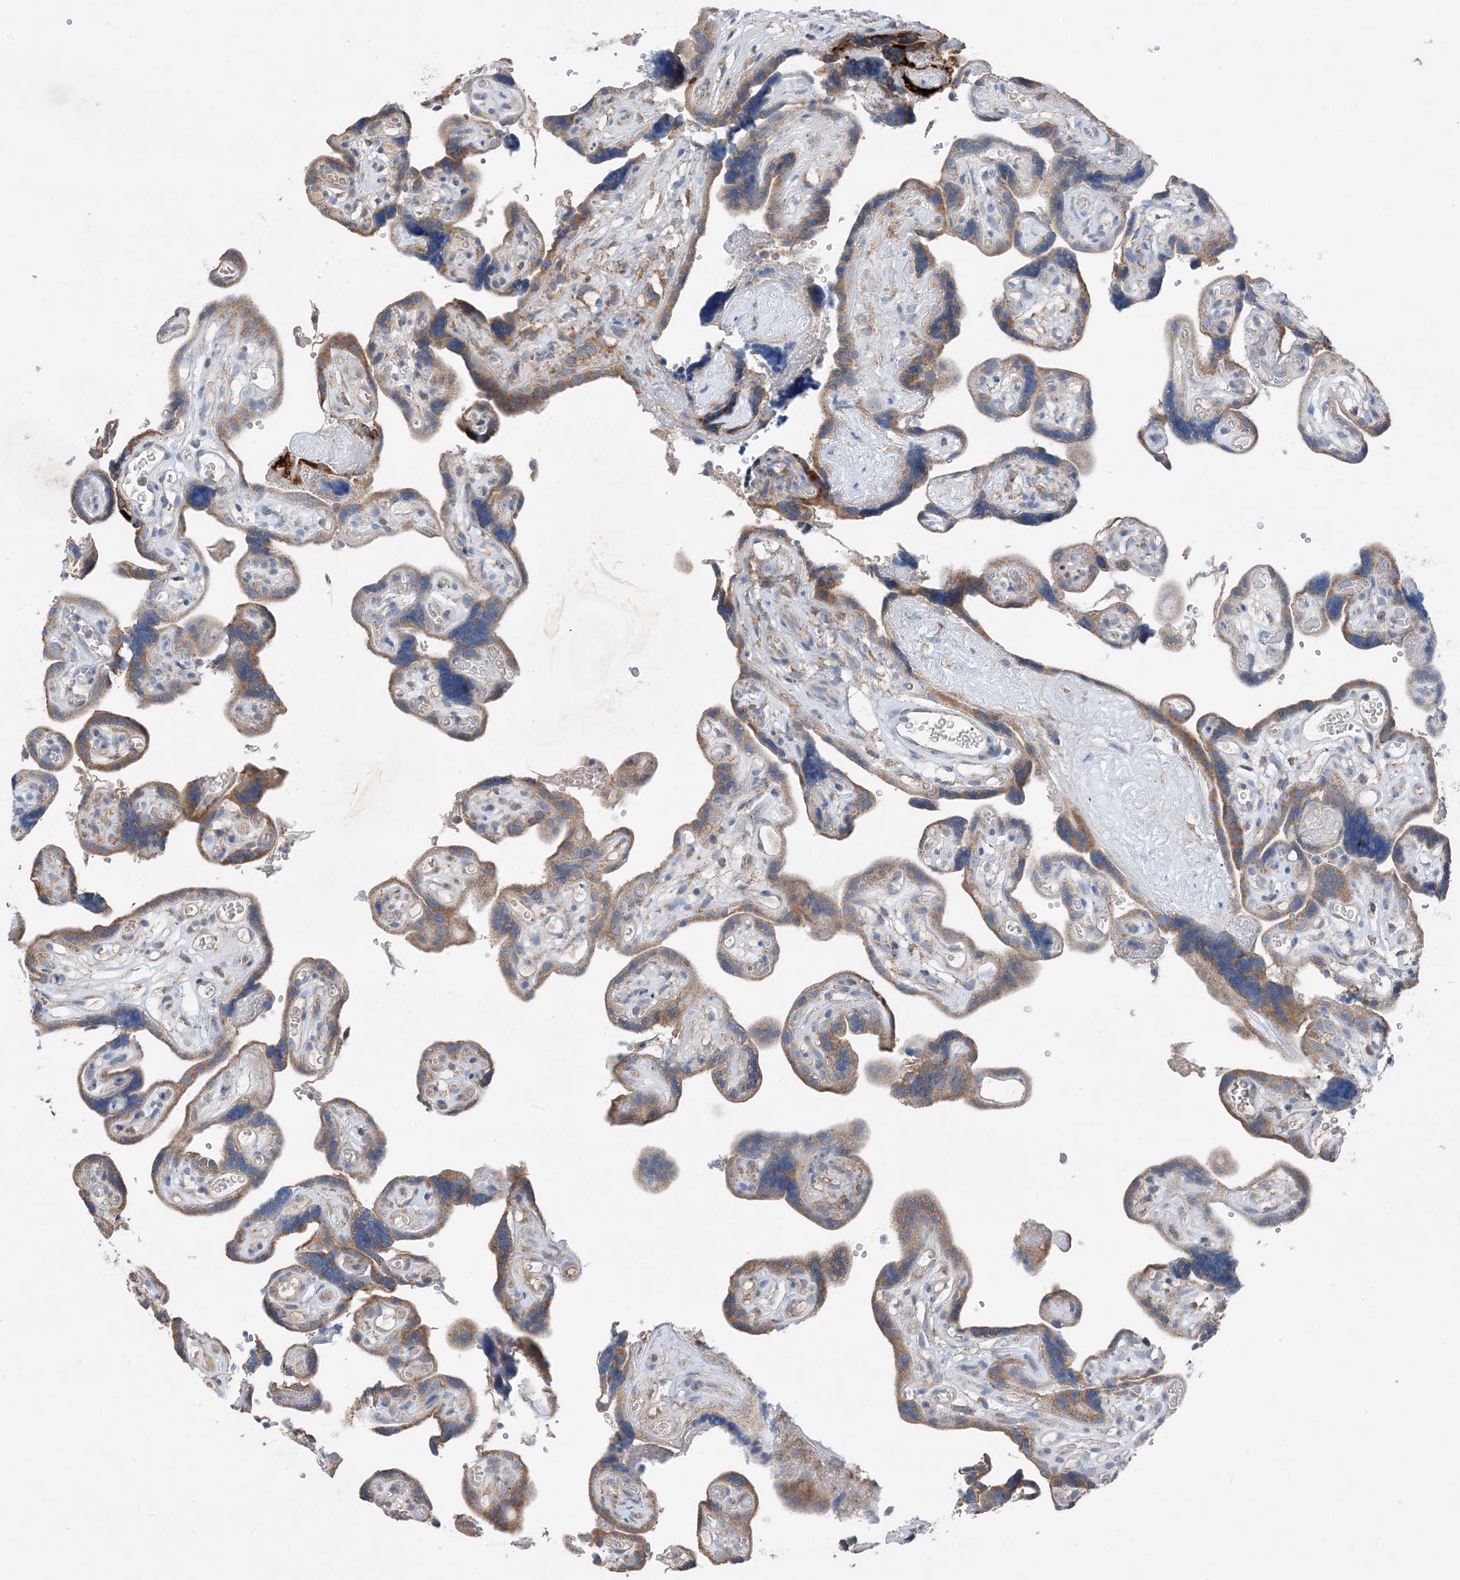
{"staining": {"intensity": "weak", "quantity": "25%-75%", "location": "cytoplasmic/membranous"}, "tissue": "placenta", "cell_type": "Decidual cells", "image_type": "normal", "snomed": [{"axis": "morphology", "description": "Normal tissue, NOS"}, {"axis": "topography", "description": "Placenta"}], "caption": "DAB (3,3'-diaminobenzidine) immunohistochemical staining of unremarkable placenta demonstrates weak cytoplasmic/membranous protein staining in approximately 25%-75% of decidual cells. (DAB = brown stain, brightfield microscopy at high magnification).", "gene": "DHX30", "patient": {"sex": "female", "age": 30}}